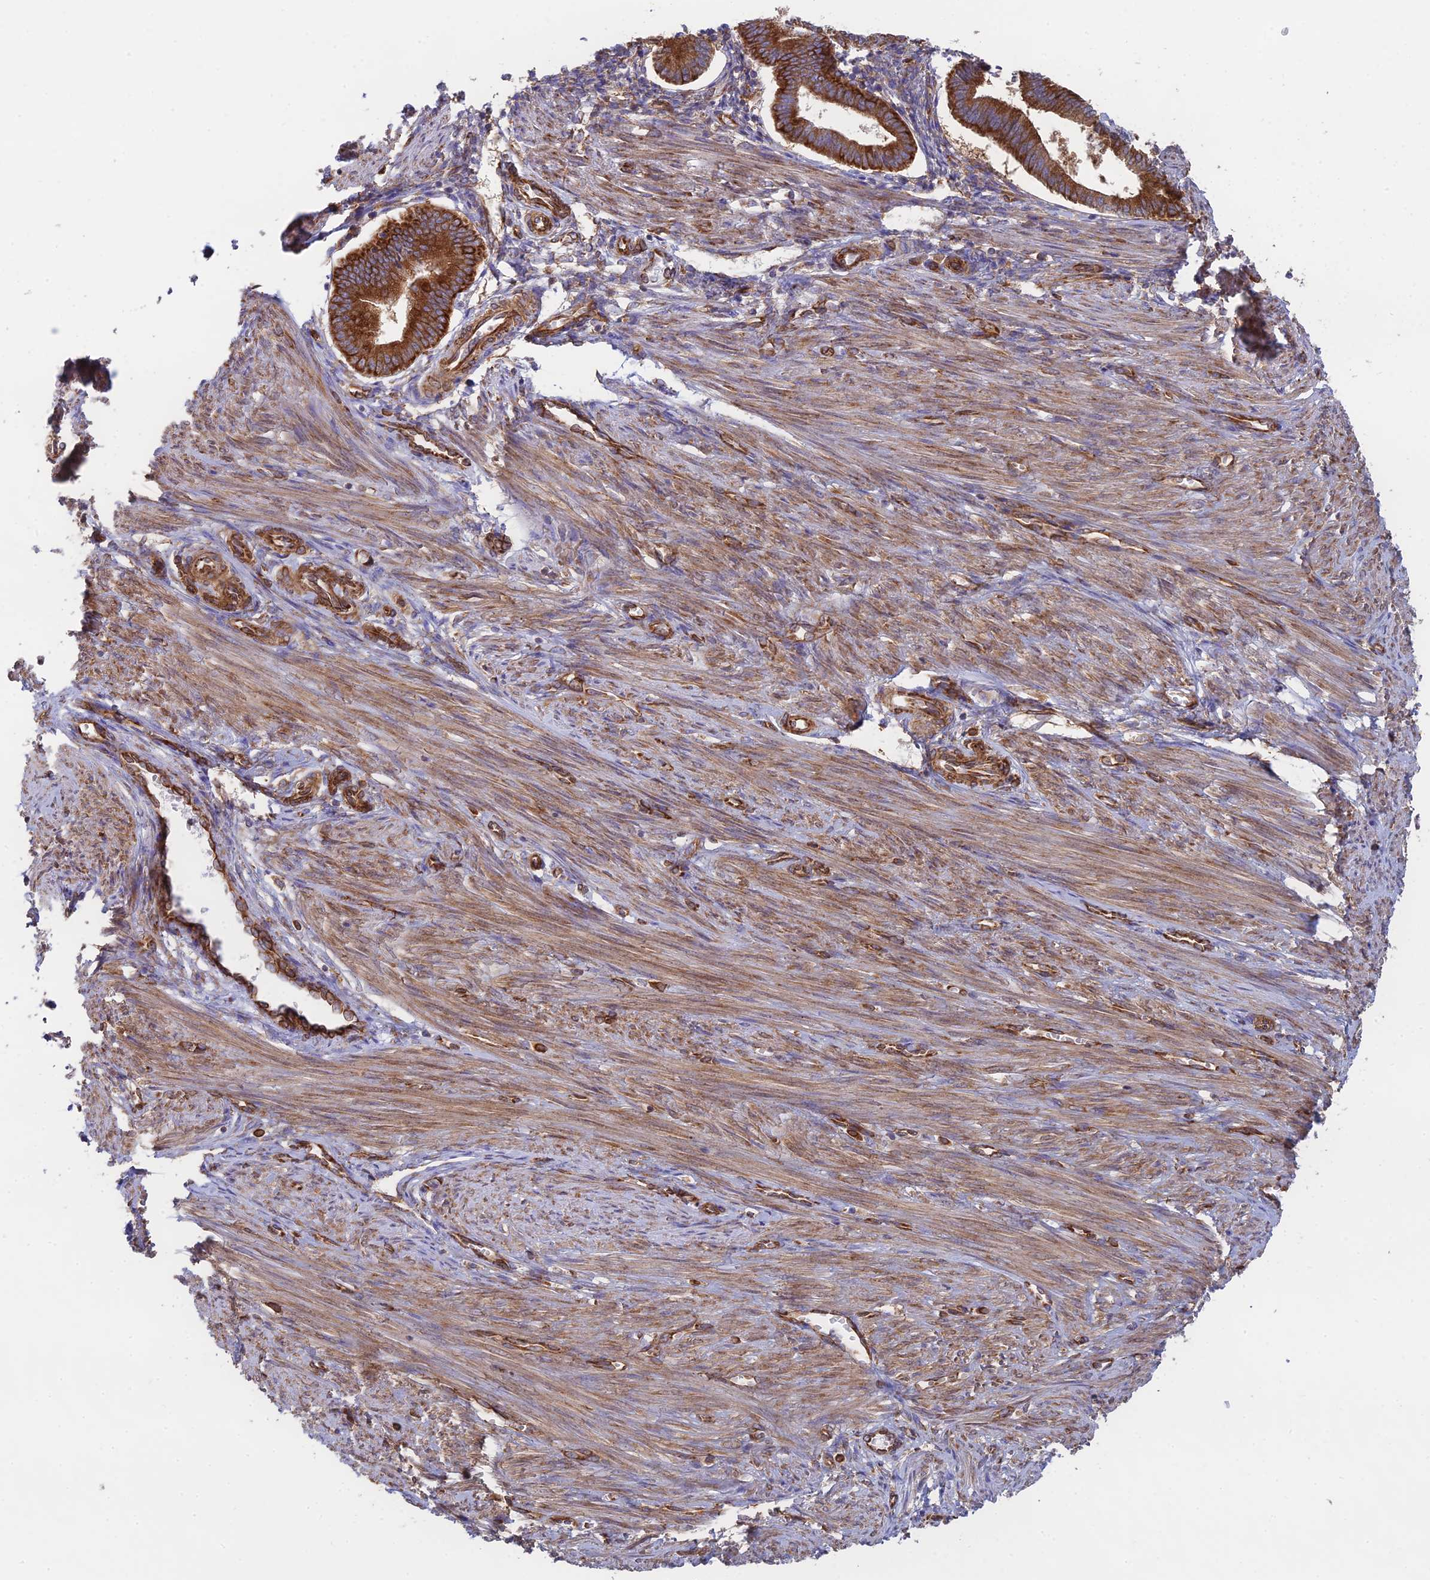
{"staining": {"intensity": "strong", "quantity": "25%-75%", "location": "cytoplasmic/membranous"}, "tissue": "endometrium", "cell_type": "Cells in endometrial stroma", "image_type": "normal", "snomed": [{"axis": "morphology", "description": "Normal tissue, NOS"}, {"axis": "topography", "description": "Endometrium"}], "caption": "Strong cytoplasmic/membranous staining for a protein is seen in about 25%-75% of cells in endometrial stroma of normal endometrium using immunohistochemistry.", "gene": "CCDC69", "patient": {"sex": "female", "age": 24}}